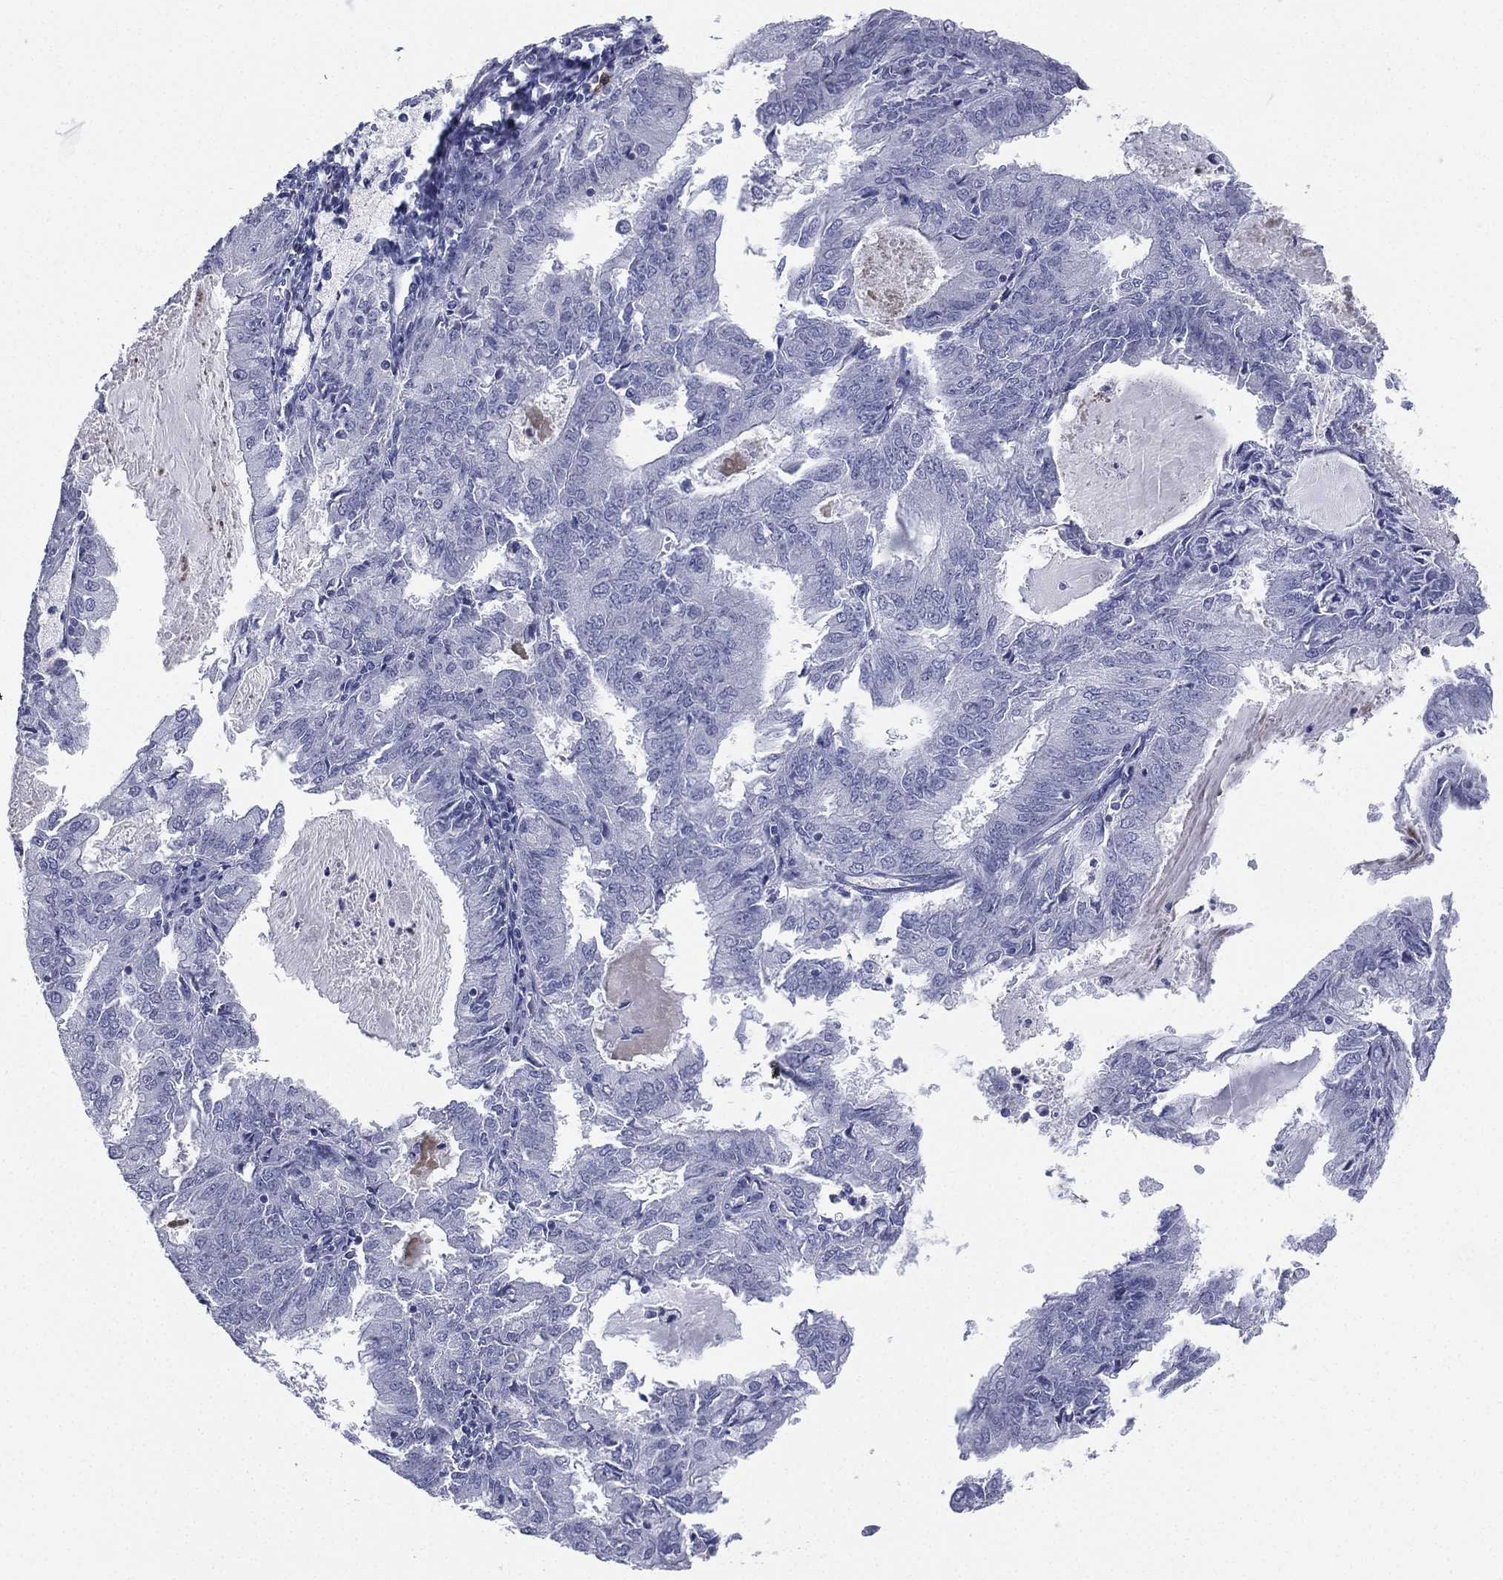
{"staining": {"intensity": "negative", "quantity": "none", "location": "none"}, "tissue": "endometrial cancer", "cell_type": "Tumor cells", "image_type": "cancer", "snomed": [{"axis": "morphology", "description": "Adenocarcinoma, NOS"}, {"axis": "topography", "description": "Endometrium"}], "caption": "Tumor cells show no significant staining in endometrial adenocarcinoma.", "gene": "CD22", "patient": {"sex": "female", "age": 57}}